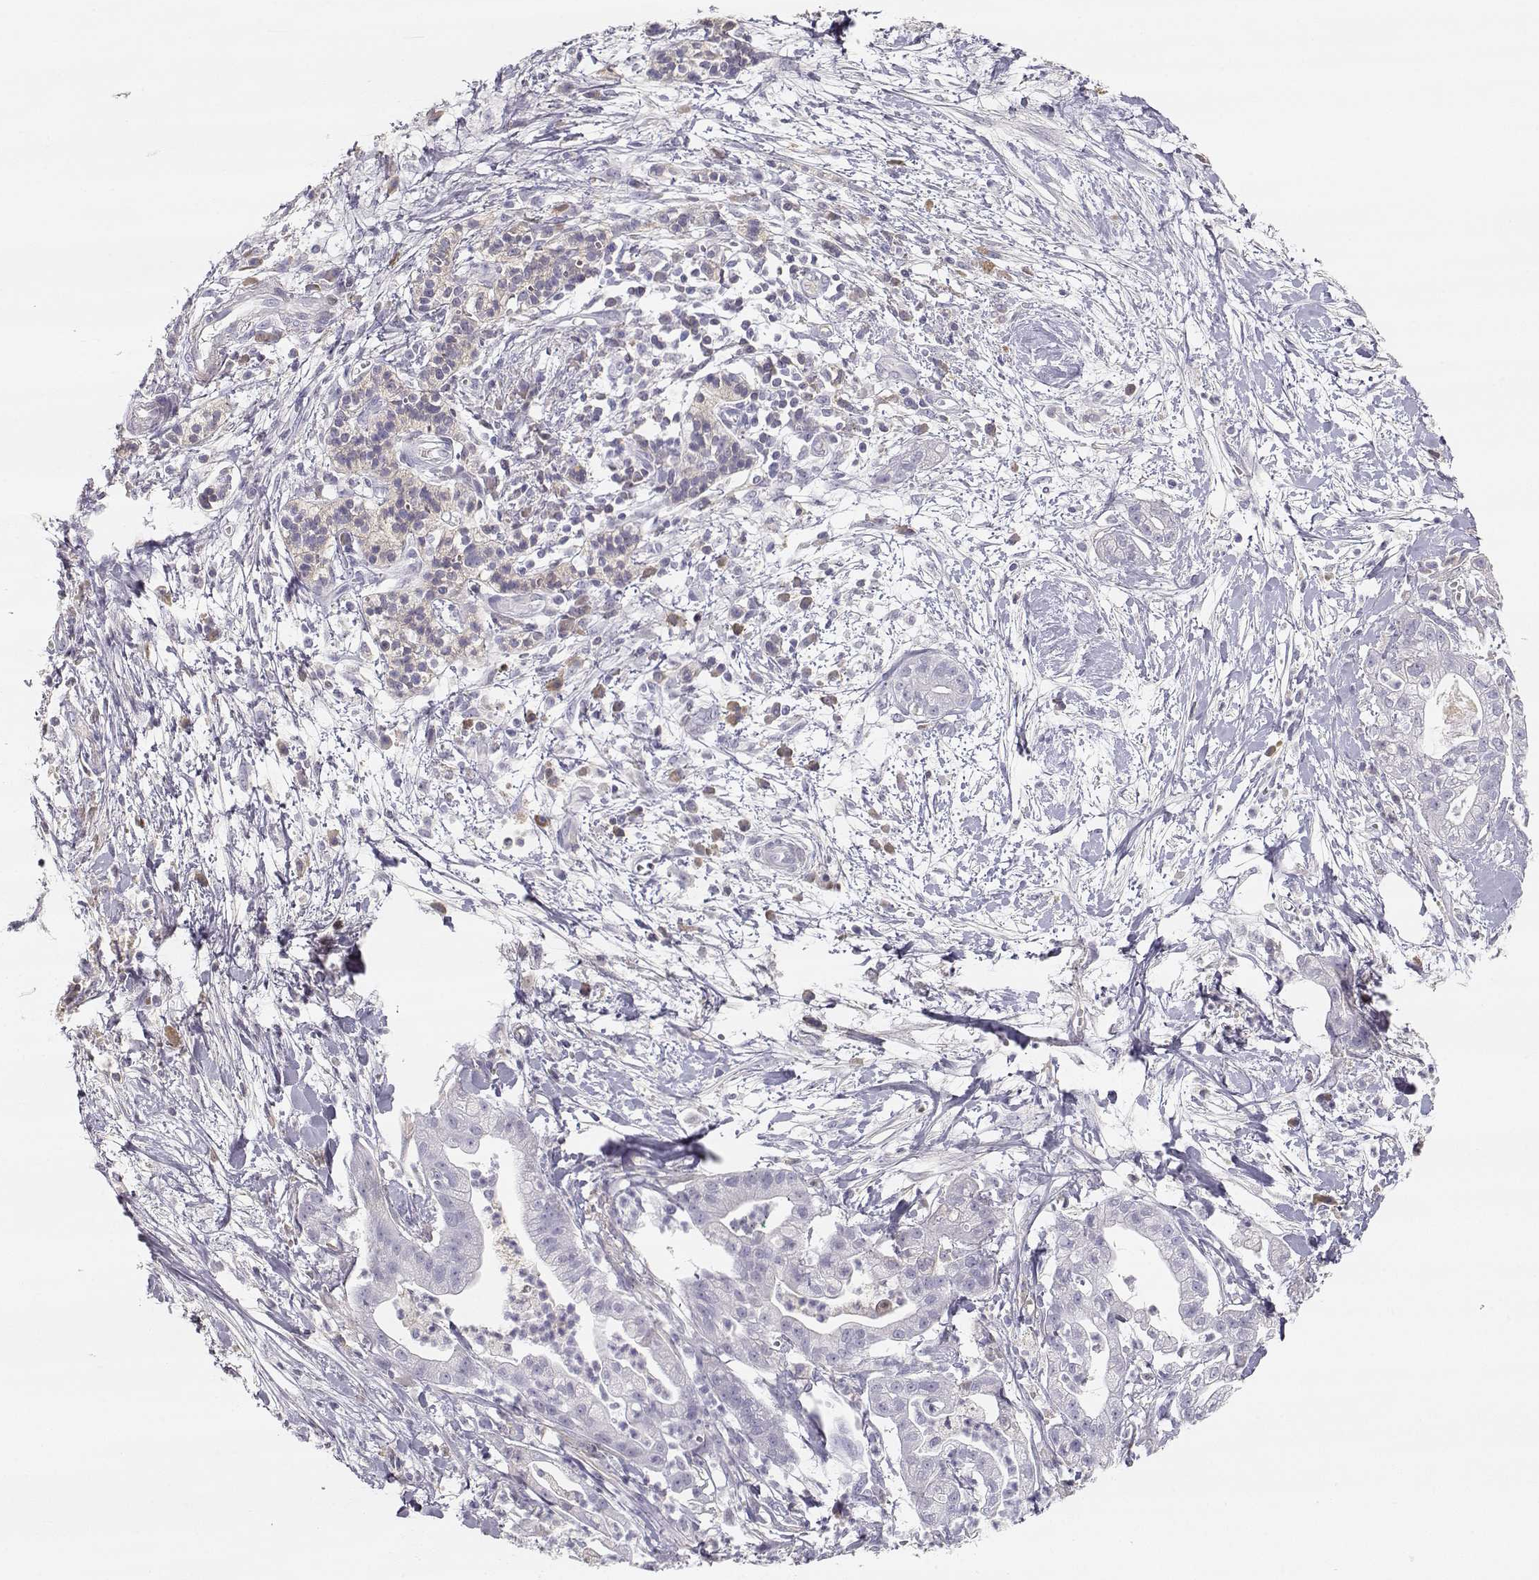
{"staining": {"intensity": "negative", "quantity": "none", "location": "none"}, "tissue": "pancreatic cancer", "cell_type": "Tumor cells", "image_type": "cancer", "snomed": [{"axis": "morphology", "description": "Normal tissue, NOS"}, {"axis": "morphology", "description": "Adenocarcinoma, NOS"}, {"axis": "topography", "description": "Lymph node"}, {"axis": "topography", "description": "Pancreas"}], "caption": "A micrograph of human pancreatic cancer is negative for staining in tumor cells. Brightfield microscopy of IHC stained with DAB (brown) and hematoxylin (blue), captured at high magnification.", "gene": "SLCO6A1", "patient": {"sex": "female", "age": 58}}